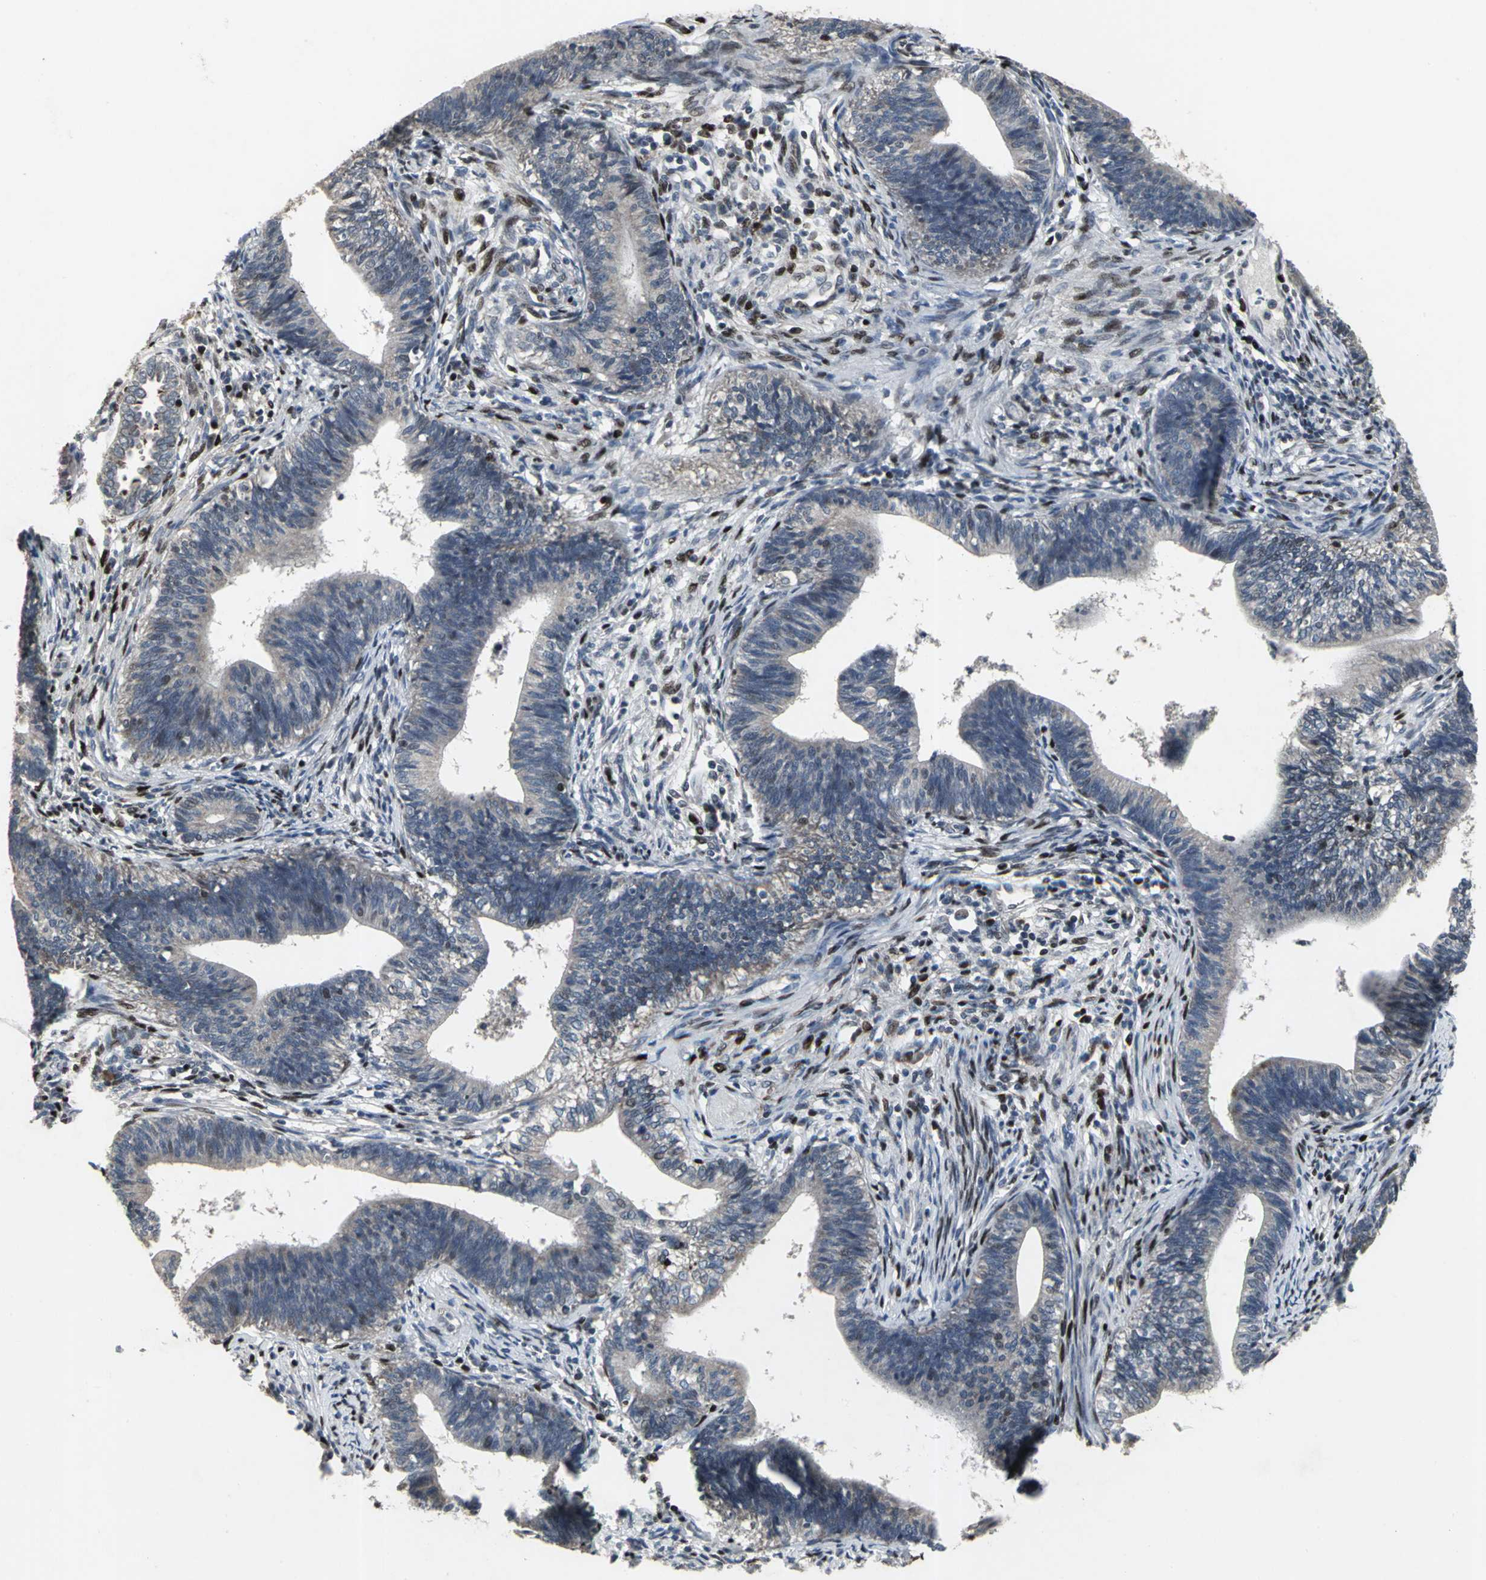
{"staining": {"intensity": "weak", "quantity": "<25%", "location": "cytoplasmic/membranous"}, "tissue": "cervical cancer", "cell_type": "Tumor cells", "image_type": "cancer", "snomed": [{"axis": "morphology", "description": "Adenocarcinoma, NOS"}, {"axis": "topography", "description": "Cervix"}], "caption": "This is an IHC image of cervical cancer (adenocarcinoma). There is no expression in tumor cells.", "gene": "SRF", "patient": {"sex": "female", "age": 44}}